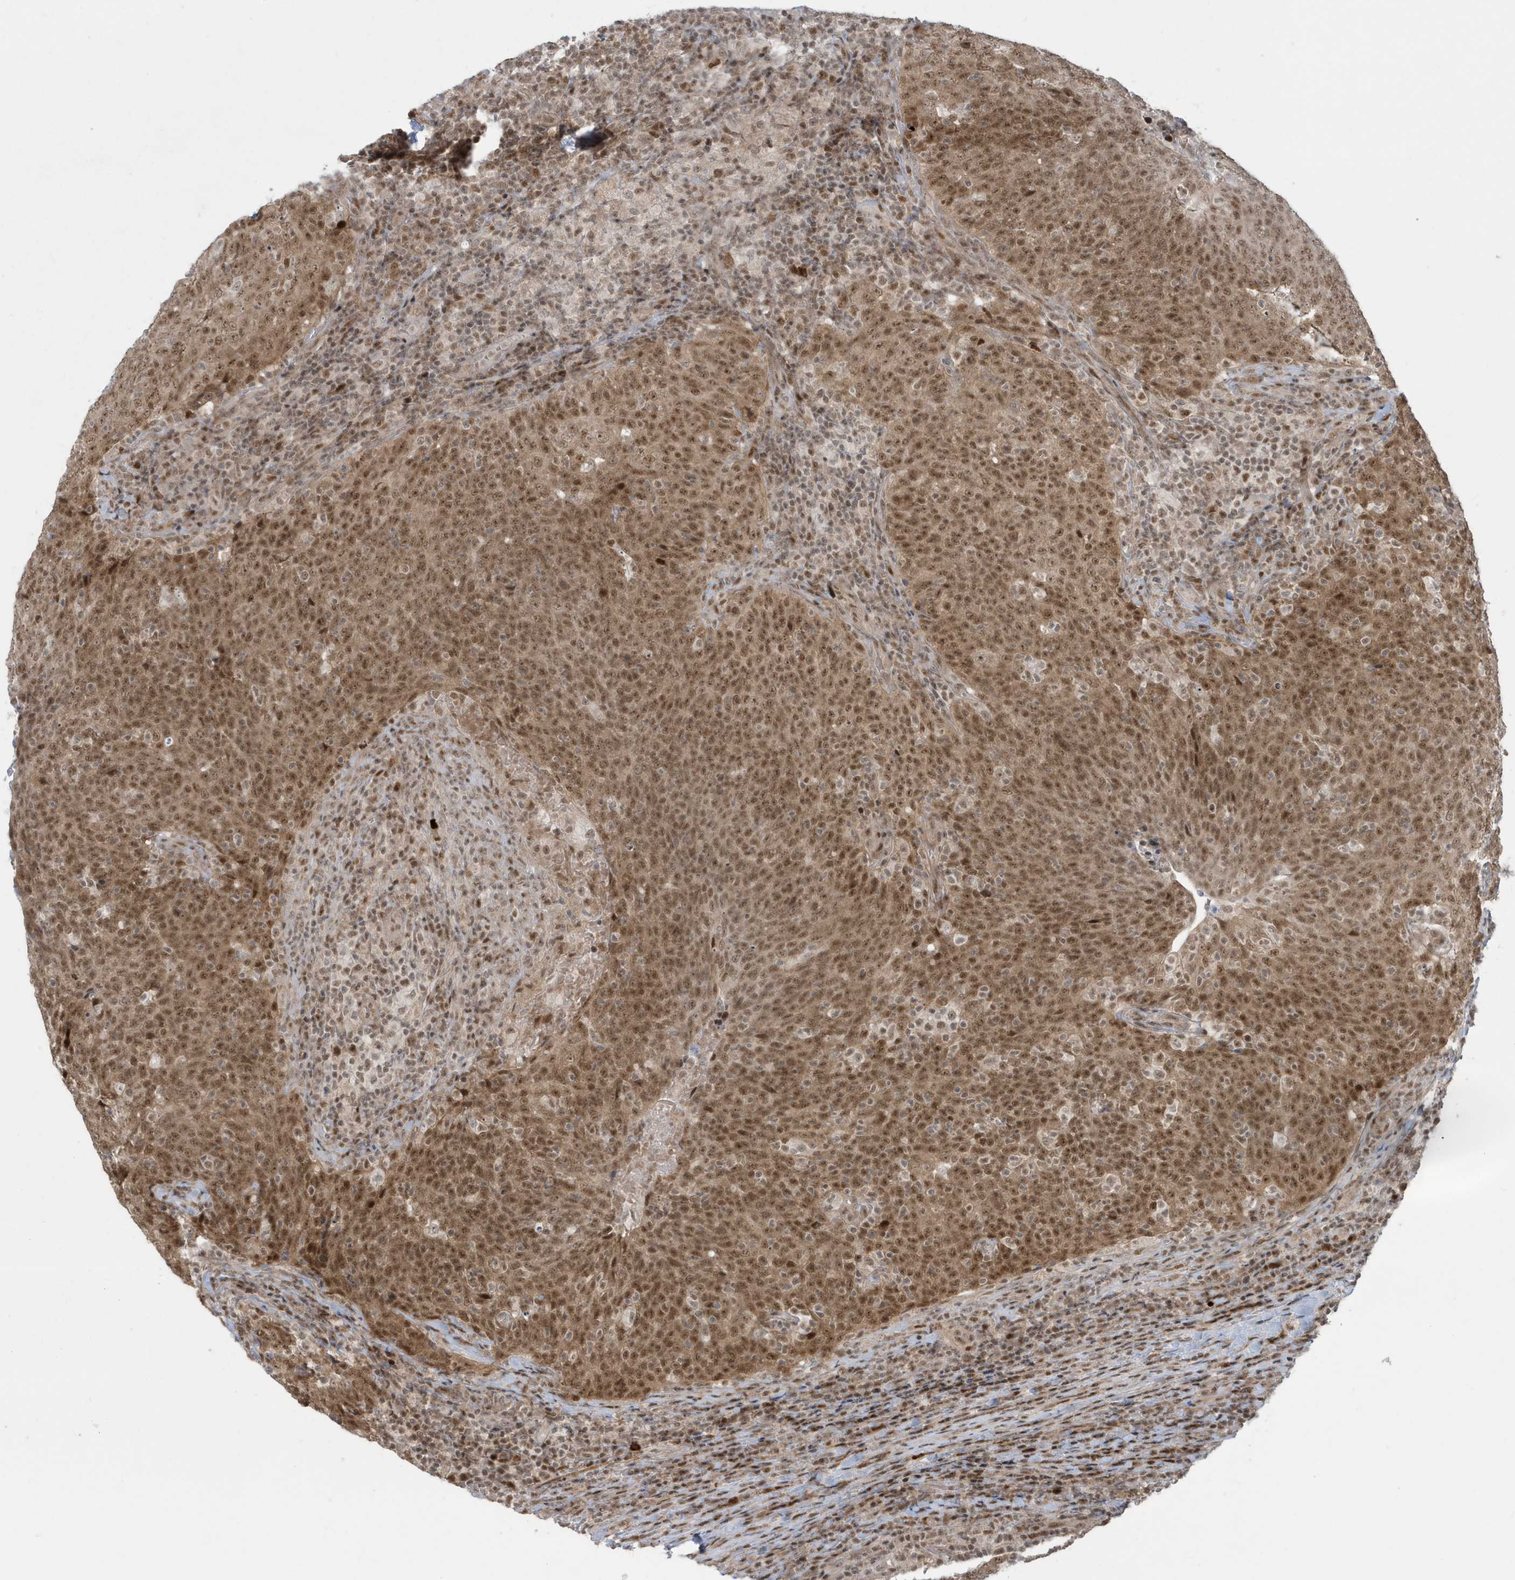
{"staining": {"intensity": "moderate", "quantity": ">75%", "location": "cytoplasmic/membranous,nuclear"}, "tissue": "head and neck cancer", "cell_type": "Tumor cells", "image_type": "cancer", "snomed": [{"axis": "morphology", "description": "Squamous cell carcinoma, NOS"}, {"axis": "morphology", "description": "Squamous cell carcinoma, metastatic, NOS"}, {"axis": "topography", "description": "Lymph node"}, {"axis": "topography", "description": "Head-Neck"}], "caption": "Immunohistochemistry (IHC) (DAB) staining of head and neck metastatic squamous cell carcinoma displays moderate cytoplasmic/membranous and nuclear protein expression in about >75% of tumor cells. The staining is performed using DAB brown chromogen to label protein expression. The nuclei are counter-stained blue using hematoxylin.", "gene": "C1orf52", "patient": {"sex": "male", "age": 62}}